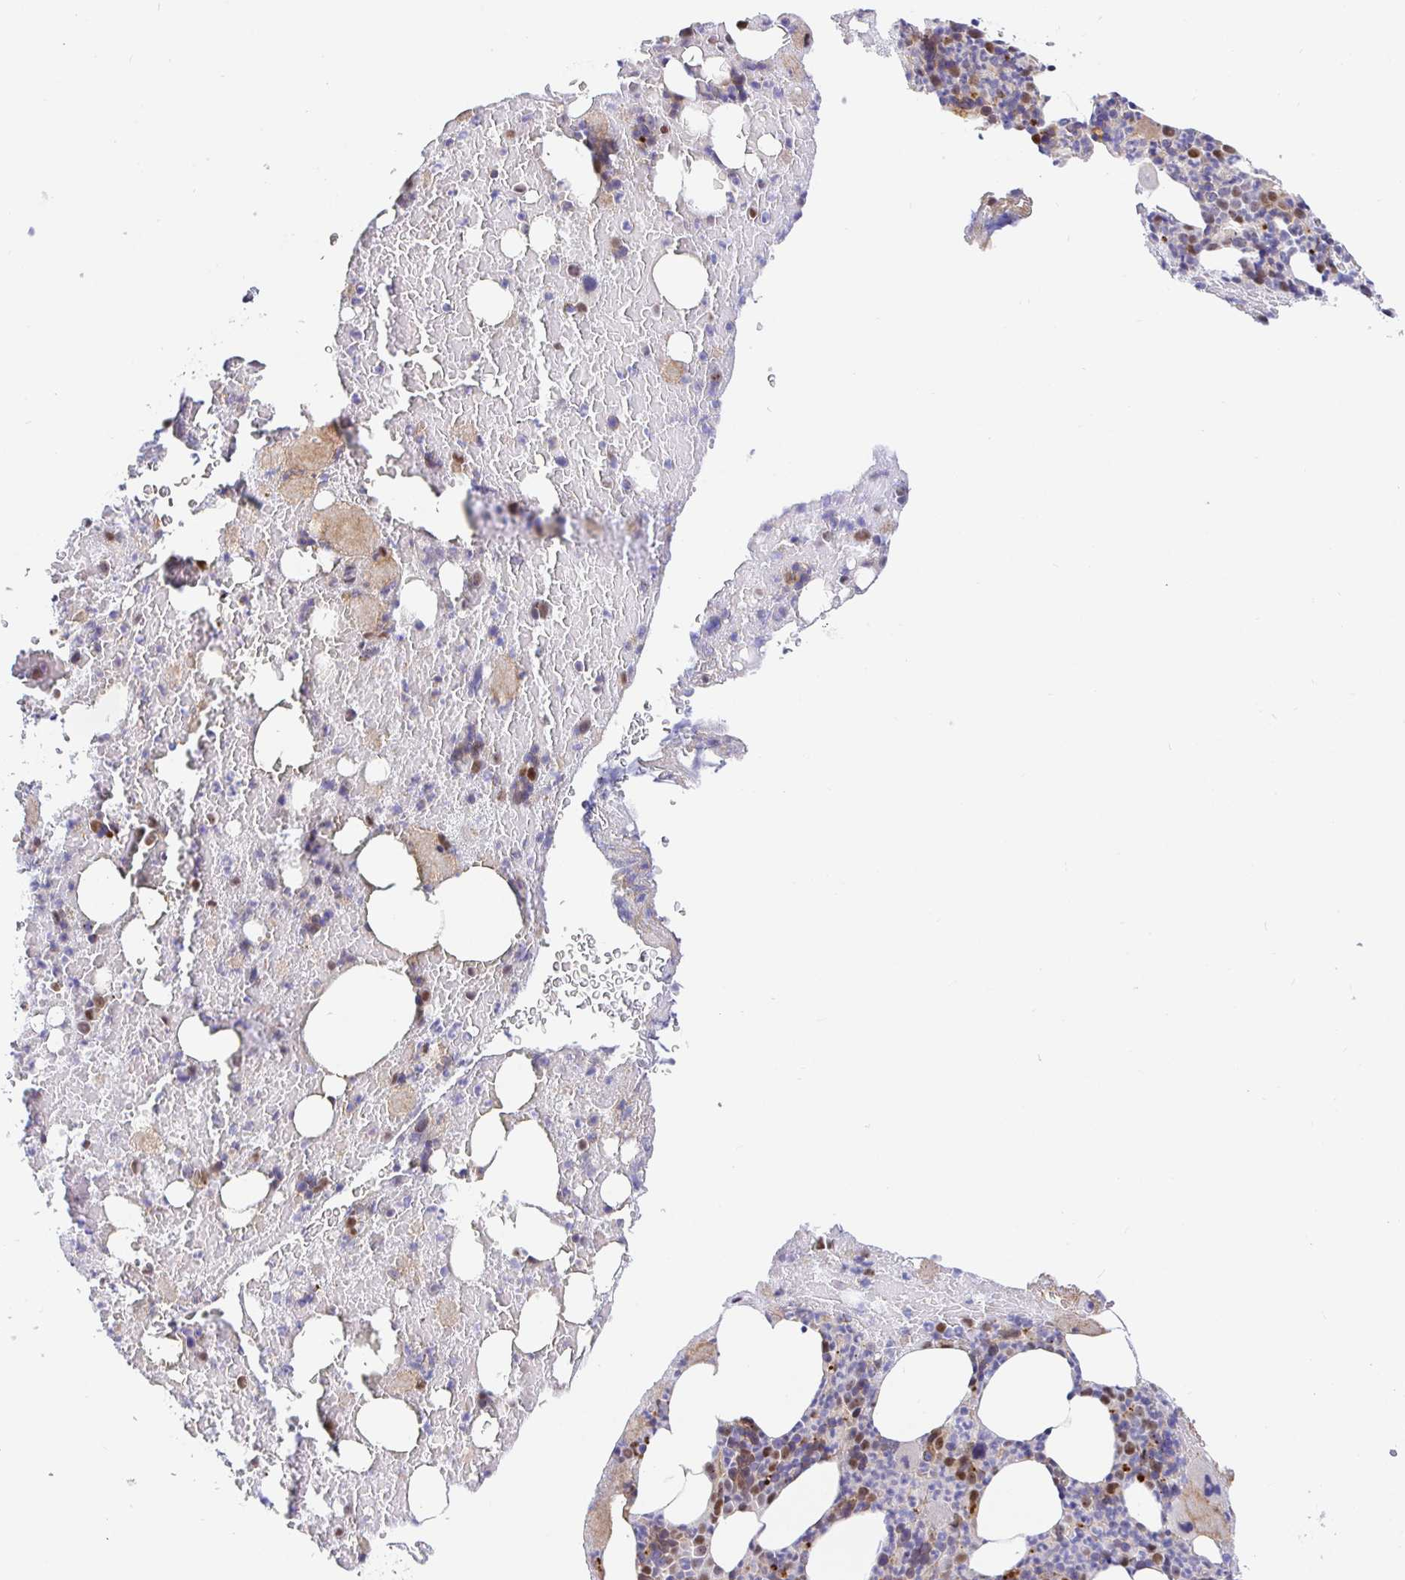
{"staining": {"intensity": "moderate", "quantity": "<25%", "location": "nuclear"}, "tissue": "bone marrow", "cell_type": "Hematopoietic cells", "image_type": "normal", "snomed": [{"axis": "morphology", "description": "Normal tissue, NOS"}, {"axis": "topography", "description": "Bone marrow"}], "caption": "This is a micrograph of immunohistochemistry staining of unremarkable bone marrow, which shows moderate expression in the nuclear of hematopoietic cells.", "gene": "TIMELESS", "patient": {"sex": "female", "age": 59}}